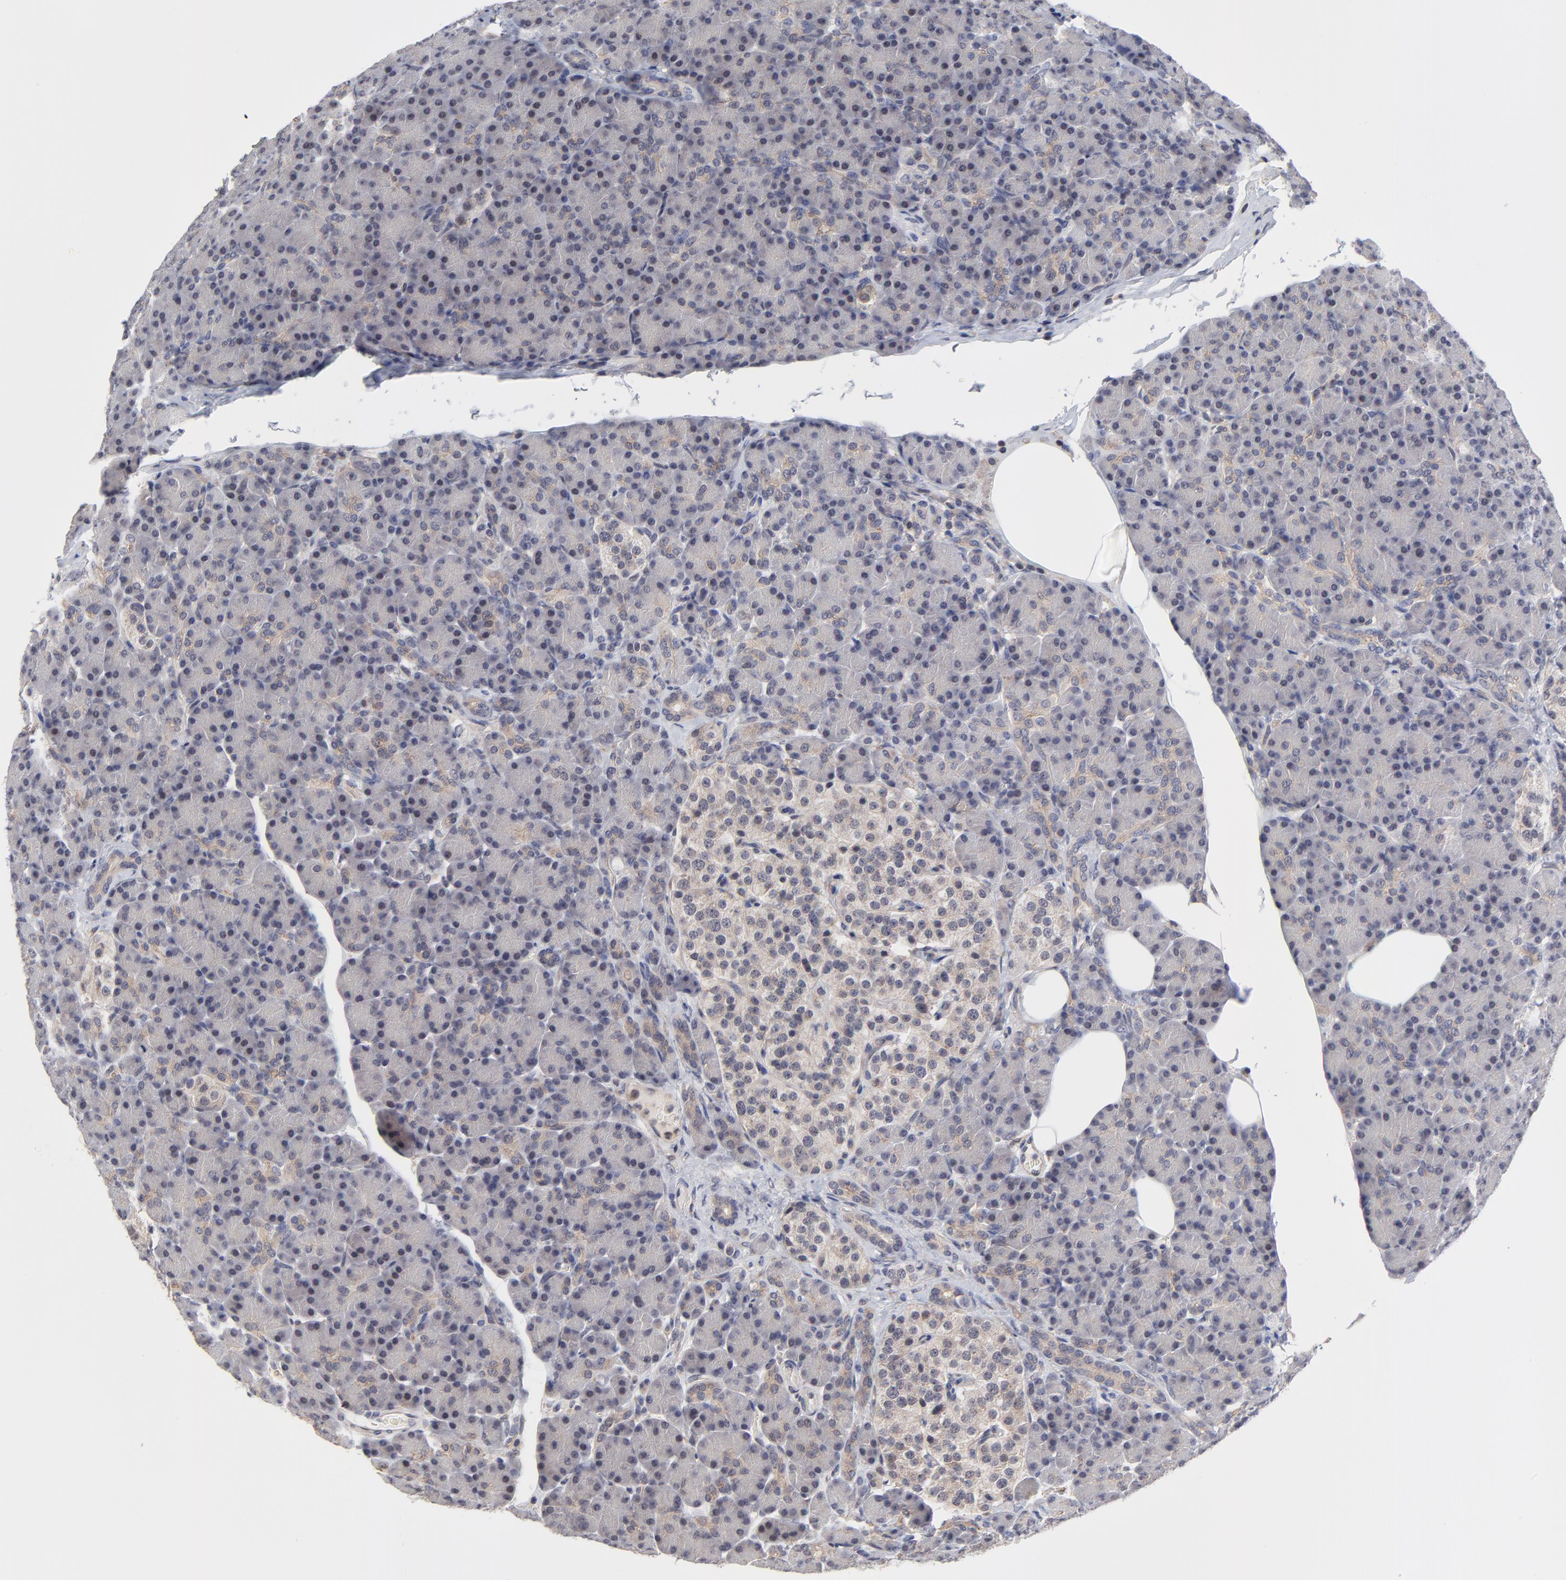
{"staining": {"intensity": "negative", "quantity": "none", "location": "none"}, "tissue": "pancreas", "cell_type": "Exocrine glandular cells", "image_type": "normal", "snomed": [{"axis": "morphology", "description": "Normal tissue, NOS"}, {"axis": "topography", "description": "Pancreas"}], "caption": "Exocrine glandular cells show no significant protein positivity in unremarkable pancreas.", "gene": "ZNF157", "patient": {"sex": "female", "age": 43}}